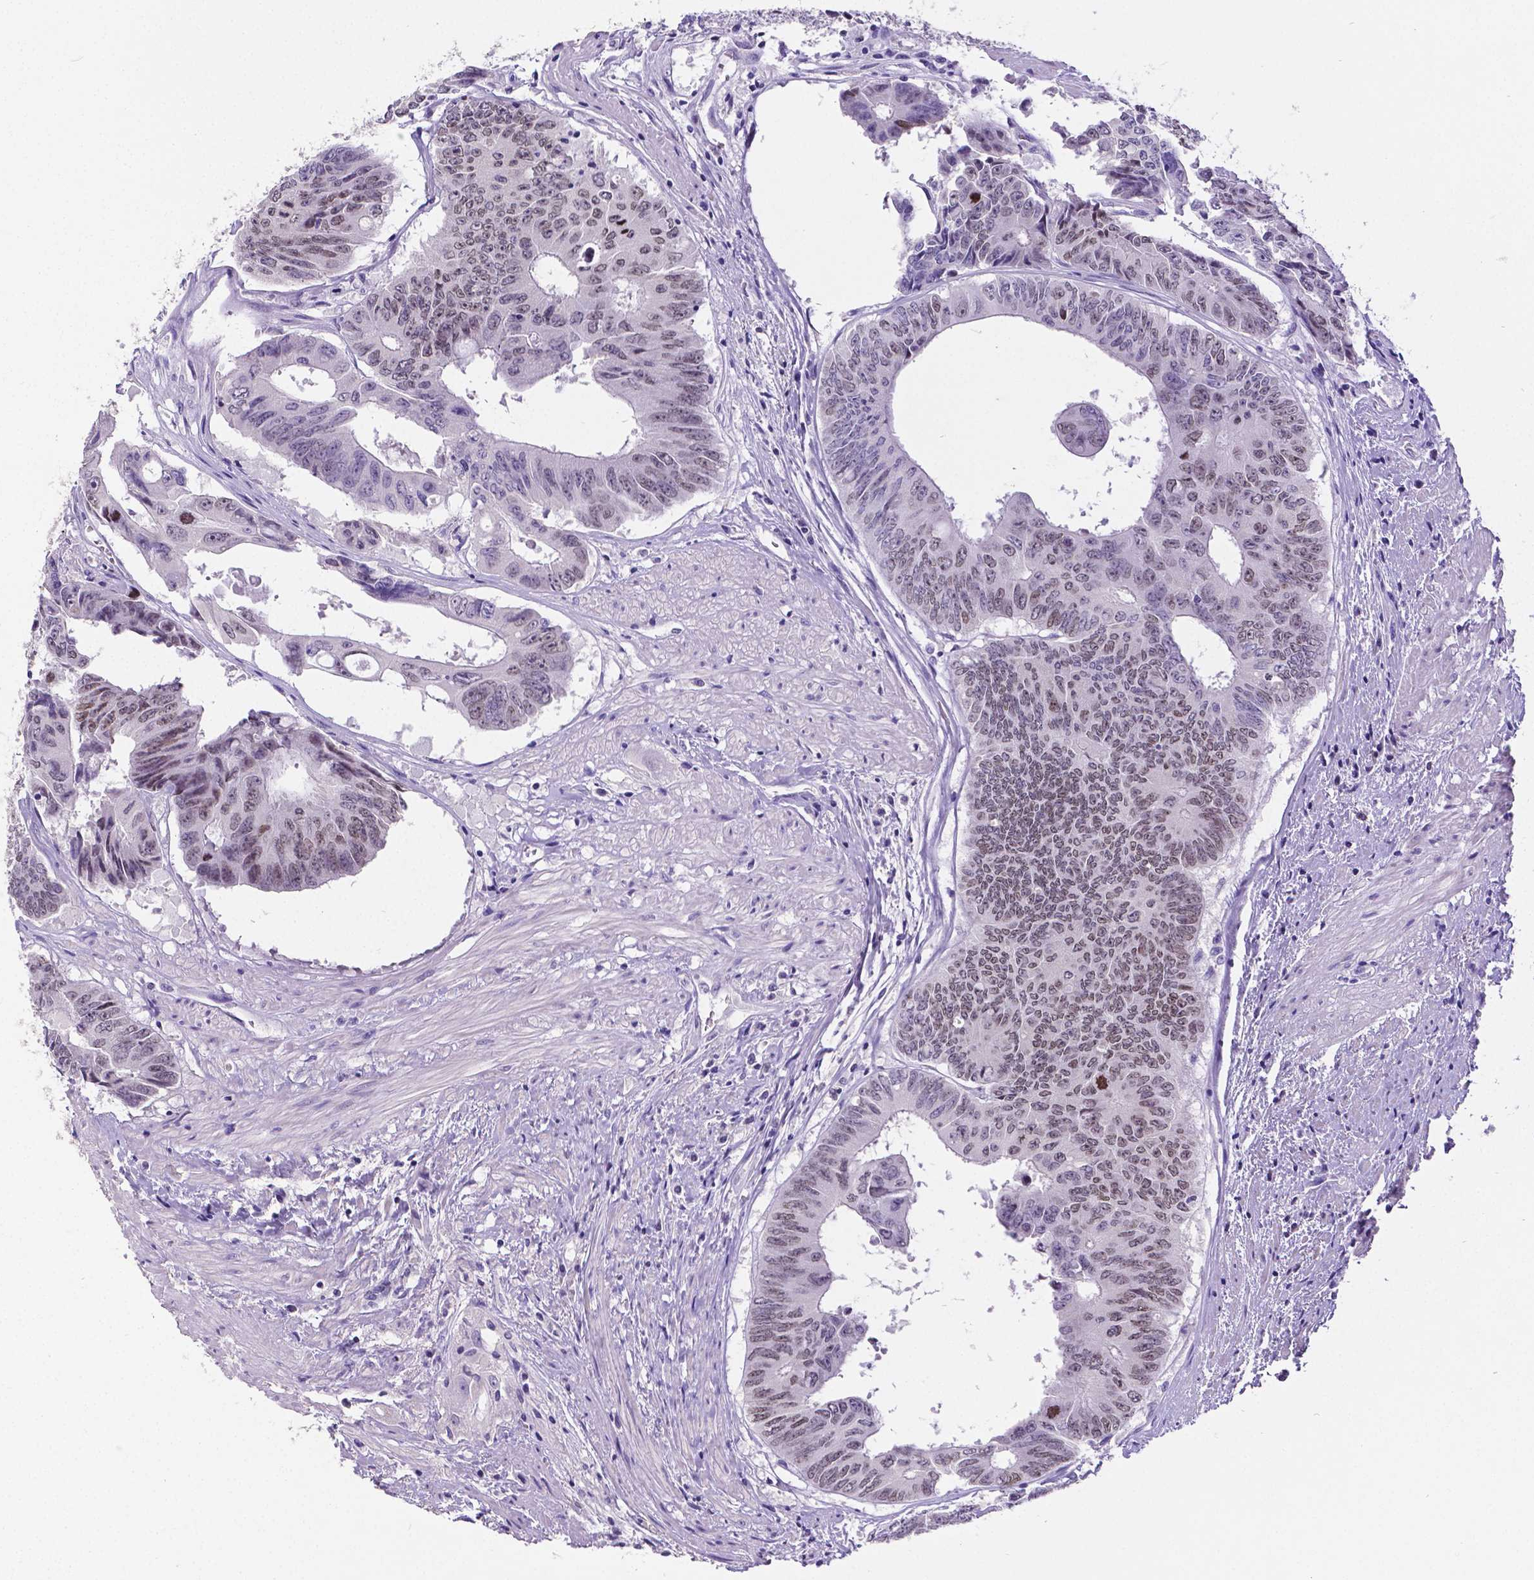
{"staining": {"intensity": "weak", "quantity": "25%-75%", "location": "nuclear"}, "tissue": "colorectal cancer", "cell_type": "Tumor cells", "image_type": "cancer", "snomed": [{"axis": "morphology", "description": "Adenocarcinoma, NOS"}, {"axis": "topography", "description": "Rectum"}], "caption": "Immunohistochemistry (IHC) (DAB) staining of colorectal cancer shows weak nuclear protein positivity in about 25%-75% of tumor cells.", "gene": "SATB2", "patient": {"sex": "male", "age": 59}}